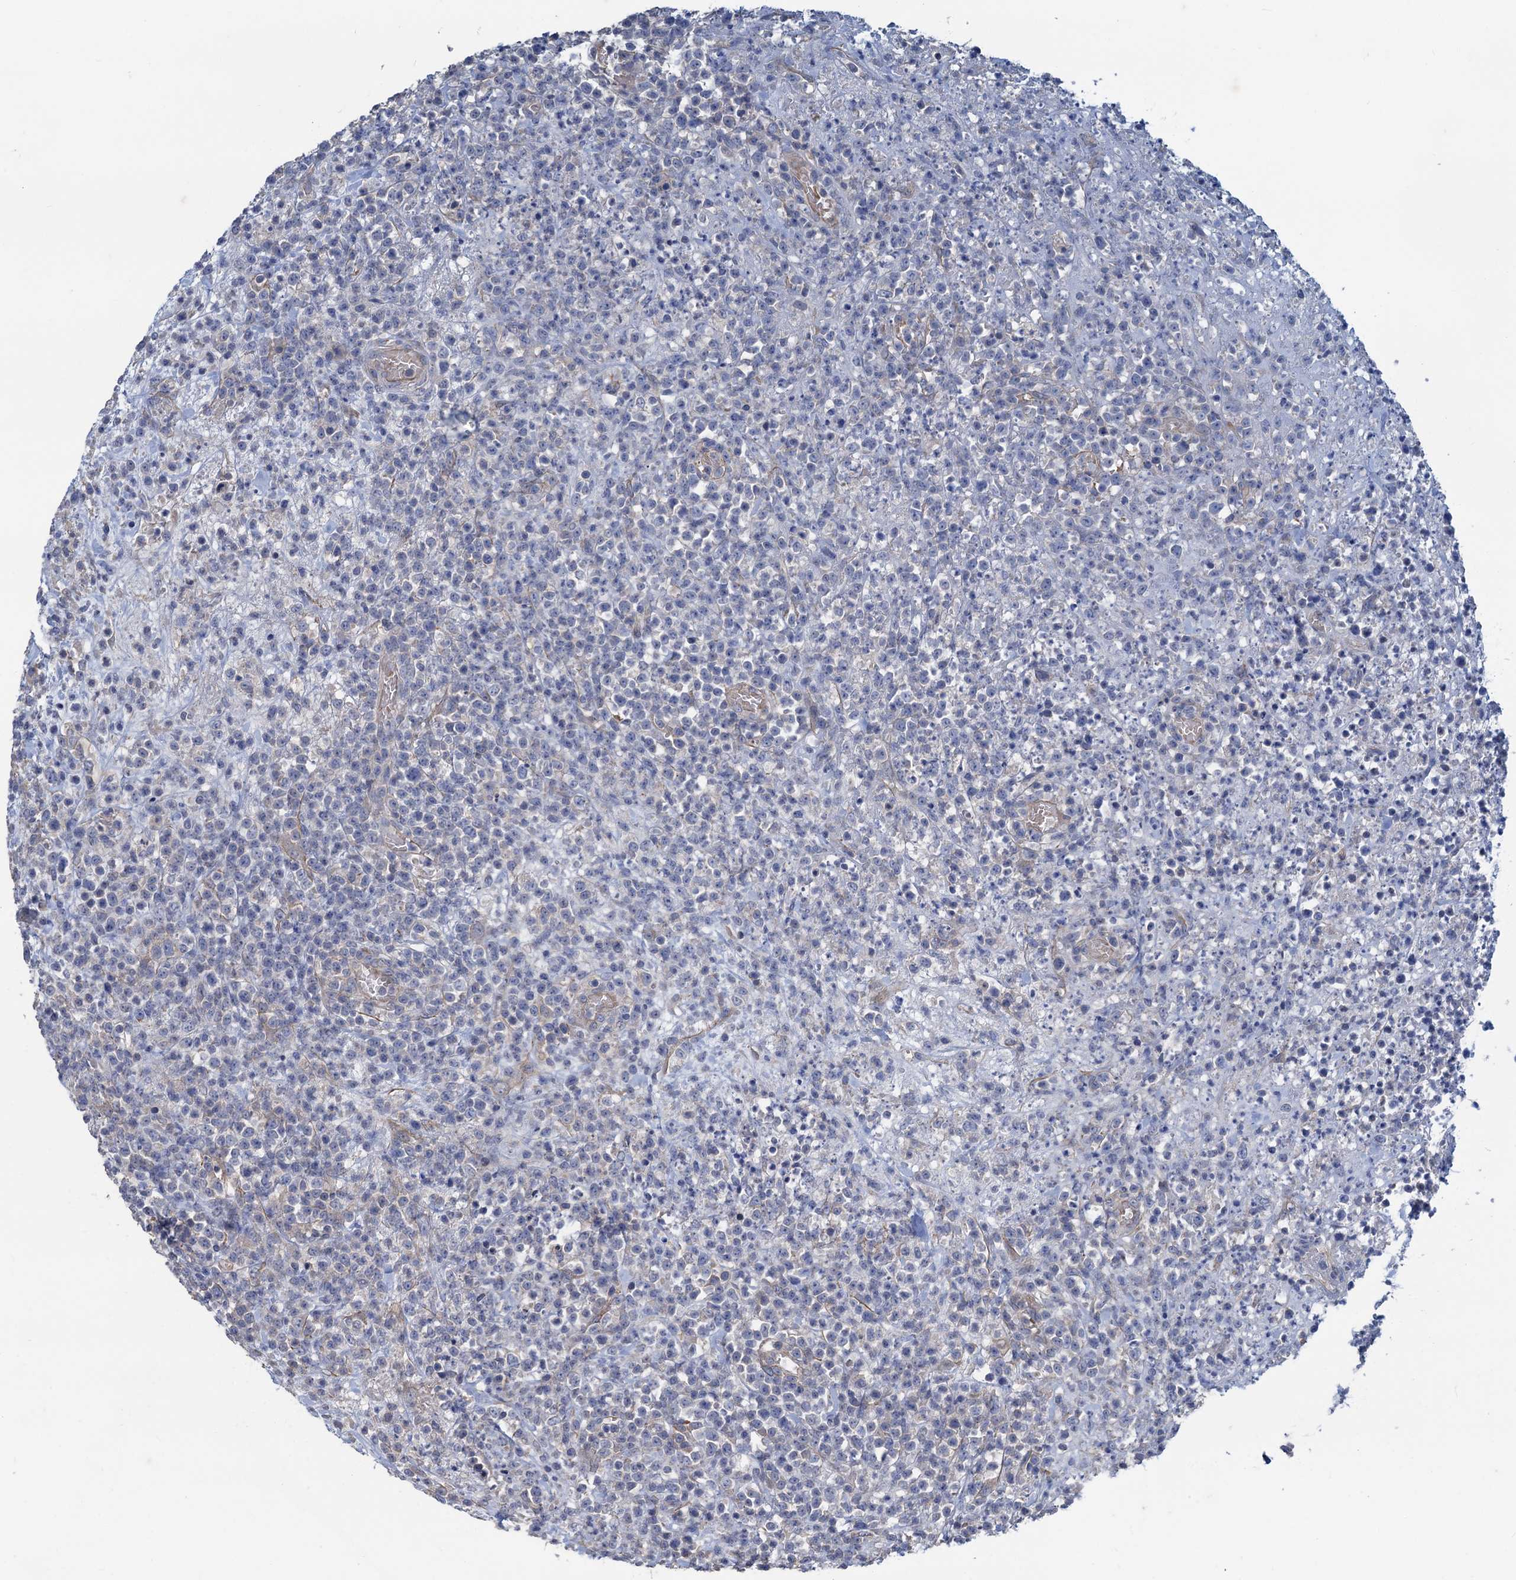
{"staining": {"intensity": "negative", "quantity": "none", "location": "none"}, "tissue": "lymphoma", "cell_type": "Tumor cells", "image_type": "cancer", "snomed": [{"axis": "morphology", "description": "Malignant lymphoma, non-Hodgkin's type, High grade"}, {"axis": "topography", "description": "Colon"}], "caption": "The photomicrograph exhibits no staining of tumor cells in high-grade malignant lymphoma, non-Hodgkin's type.", "gene": "SMCO3", "patient": {"sex": "female", "age": 53}}